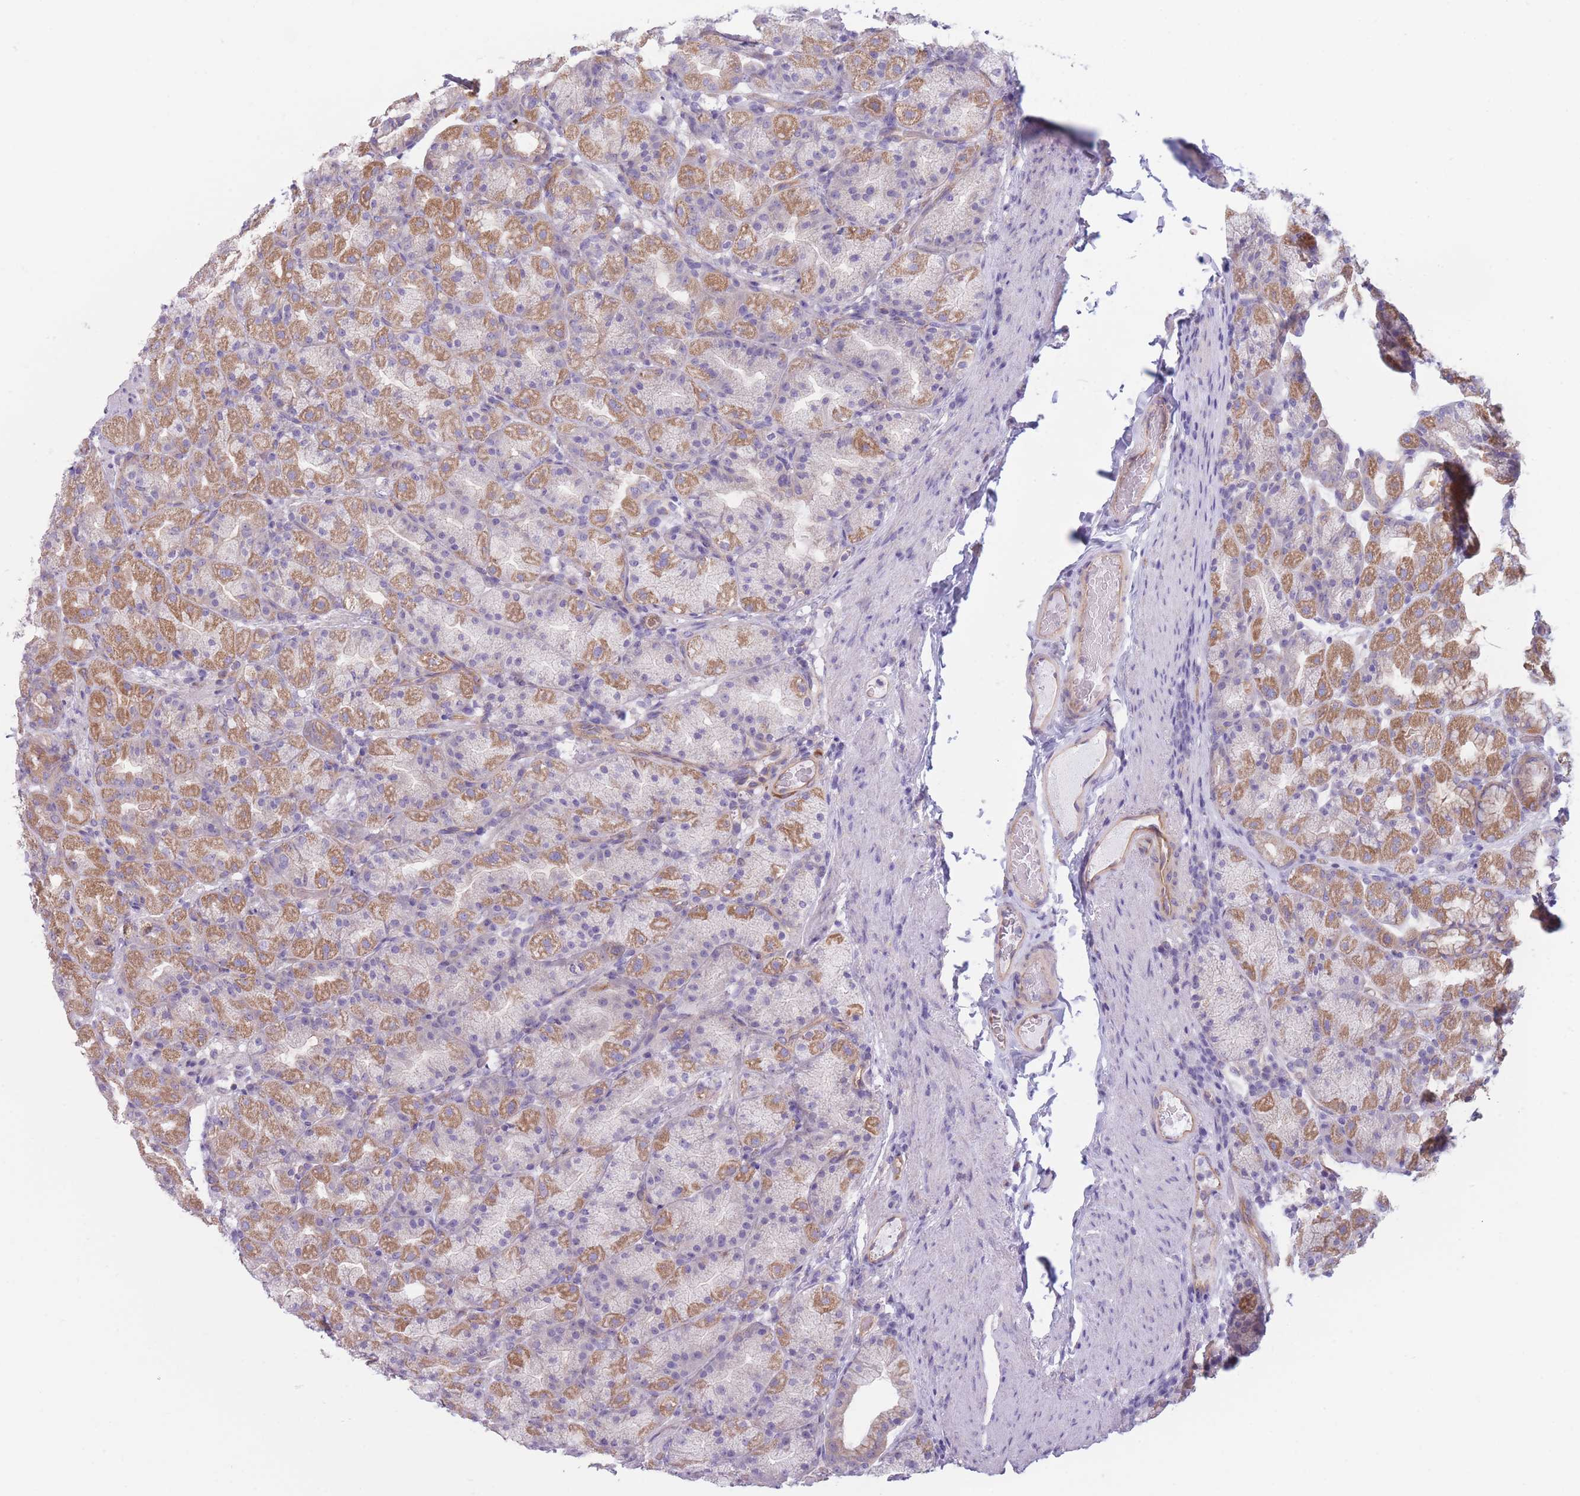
{"staining": {"intensity": "moderate", "quantity": "25%-75%", "location": "cytoplasmic/membranous"}, "tissue": "stomach", "cell_type": "Glandular cells", "image_type": "normal", "snomed": [{"axis": "morphology", "description": "Normal tissue, NOS"}, {"axis": "topography", "description": "Stomach, upper"}, {"axis": "topography", "description": "Stomach"}], "caption": "The micrograph displays a brown stain indicating the presence of a protein in the cytoplasmic/membranous of glandular cells in stomach.", "gene": "SERPINB3", "patient": {"sex": "male", "age": 68}}